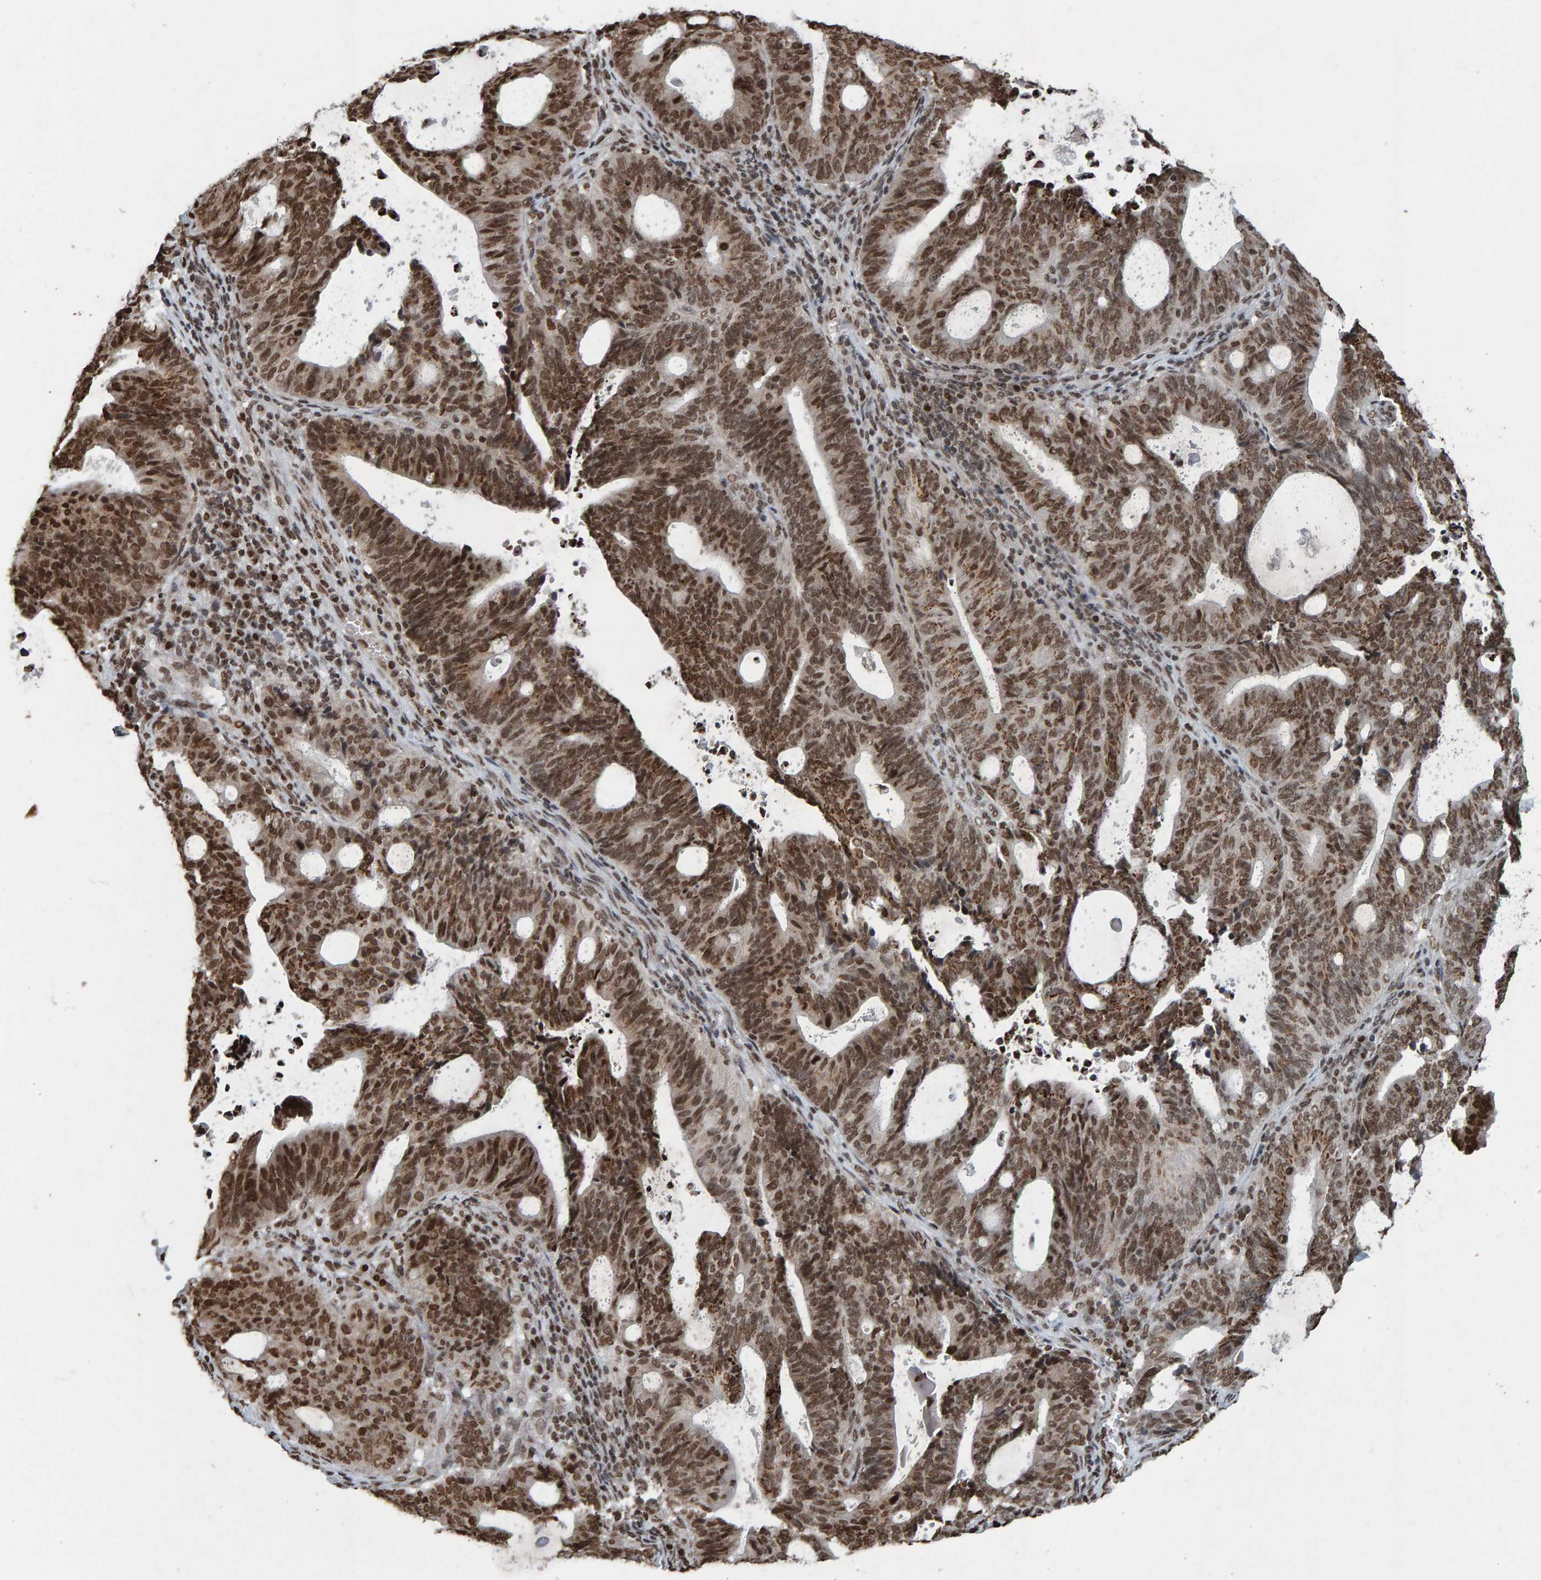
{"staining": {"intensity": "moderate", "quantity": ">75%", "location": "nuclear"}, "tissue": "endometrial cancer", "cell_type": "Tumor cells", "image_type": "cancer", "snomed": [{"axis": "morphology", "description": "Adenocarcinoma, NOS"}, {"axis": "topography", "description": "Uterus"}], "caption": "IHC histopathology image of neoplastic tissue: human endometrial adenocarcinoma stained using IHC demonstrates medium levels of moderate protein expression localized specifically in the nuclear of tumor cells, appearing as a nuclear brown color.", "gene": "H2AZ1", "patient": {"sex": "female", "age": 83}}